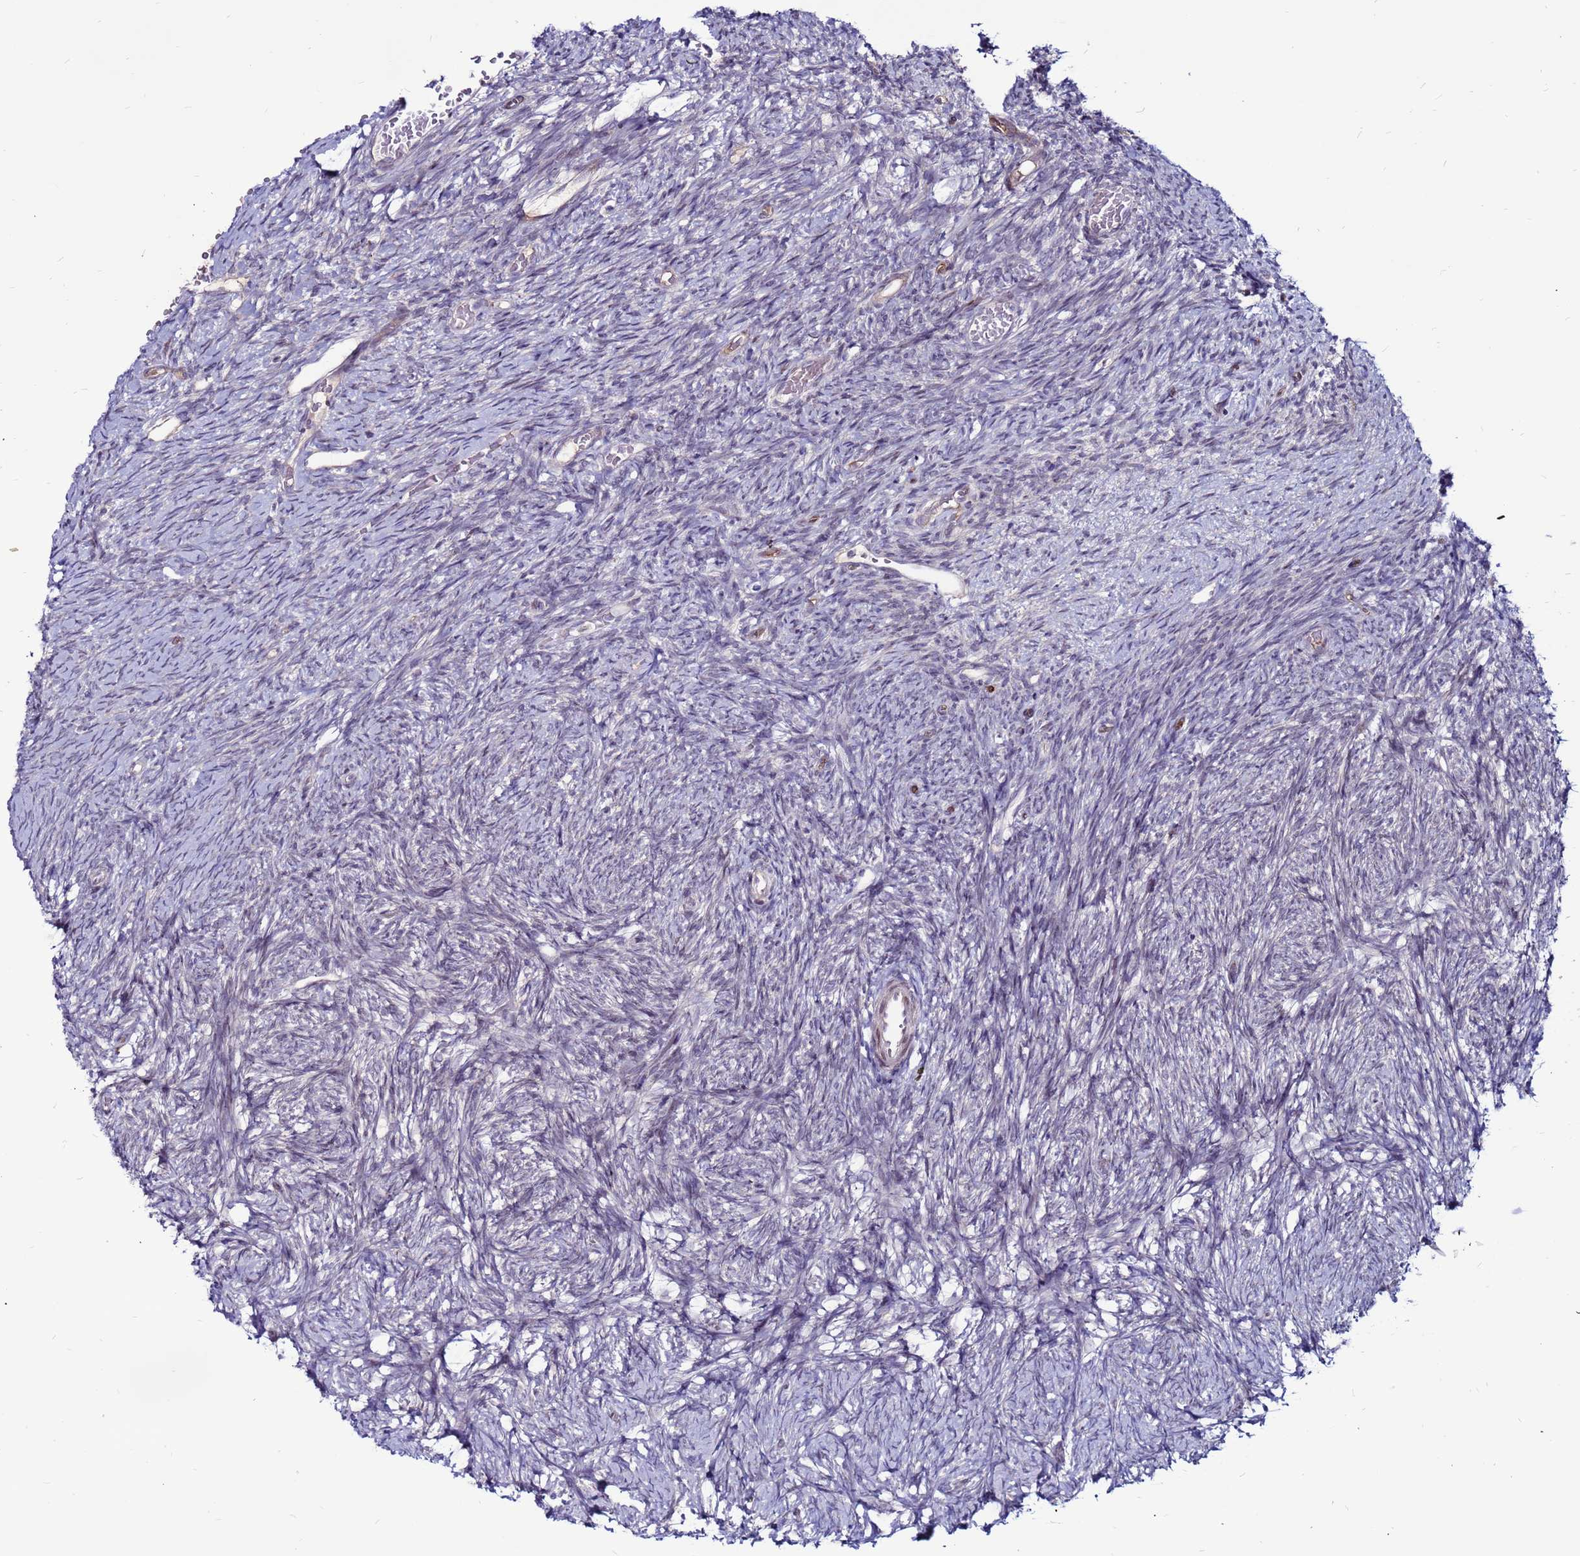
{"staining": {"intensity": "weak", "quantity": ">75%", "location": "cytoplasmic/membranous"}, "tissue": "ovary", "cell_type": "Follicle cells", "image_type": "normal", "snomed": [{"axis": "morphology", "description": "Normal tissue, NOS"}, {"axis": "topography", "description": "Ovary"}], "caption": "Protein expression analysis of benign human ovary reveals weak cytoplasmic/membranous staining in about >75% of follicle cells. The protein is stained brown, and the nuclei are stained in blue (DAB IHC with brightfield microscopy, high magnification).", "gene": "CCDC71", "patient": {"sex": "female", "age": 39}}